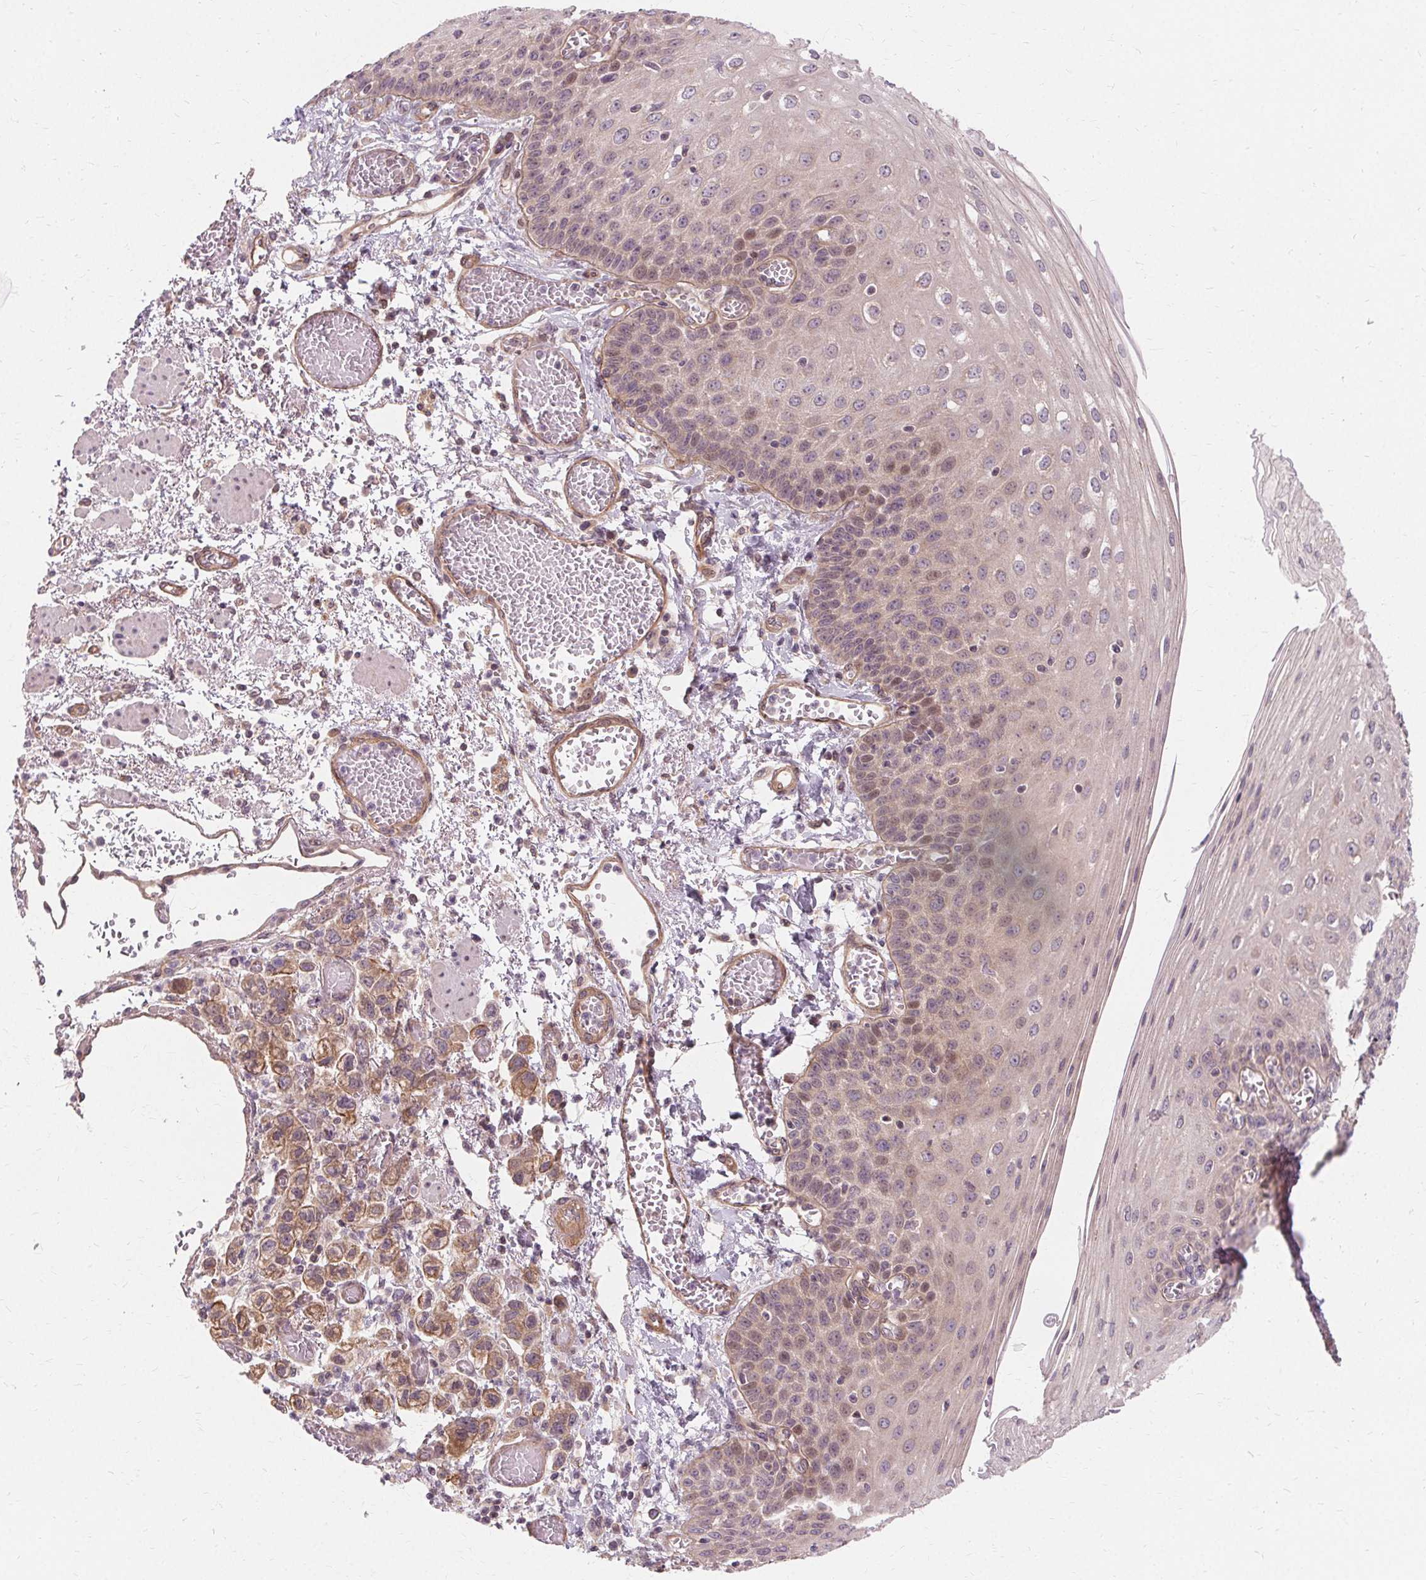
{"staining": {"intensity": "weak", "quantity": "<25%", "location": "cytoplasmic/membranous"}, "tissue": "esophagus", "cell_type": "Squamous epithelial cells", "image_type": "normal", "snomed": [{"axis": "morphology", "description": "Normal tissue, NOS"}, {"axis": "morphology", "description": "Adenocarcinoma, NOS"}, {"axis": "topography", "description": "Esophagus"}], "caption": "A micrograph of esophagus stained for a protein demonstrates no brown staining in squamous epithelial cells. The staining is performed using DAB brown chromogen with nuclei counter-stained in using hematoxylin.", "gene": "USP8", "patient": {"sex": "male", "age": 81}}